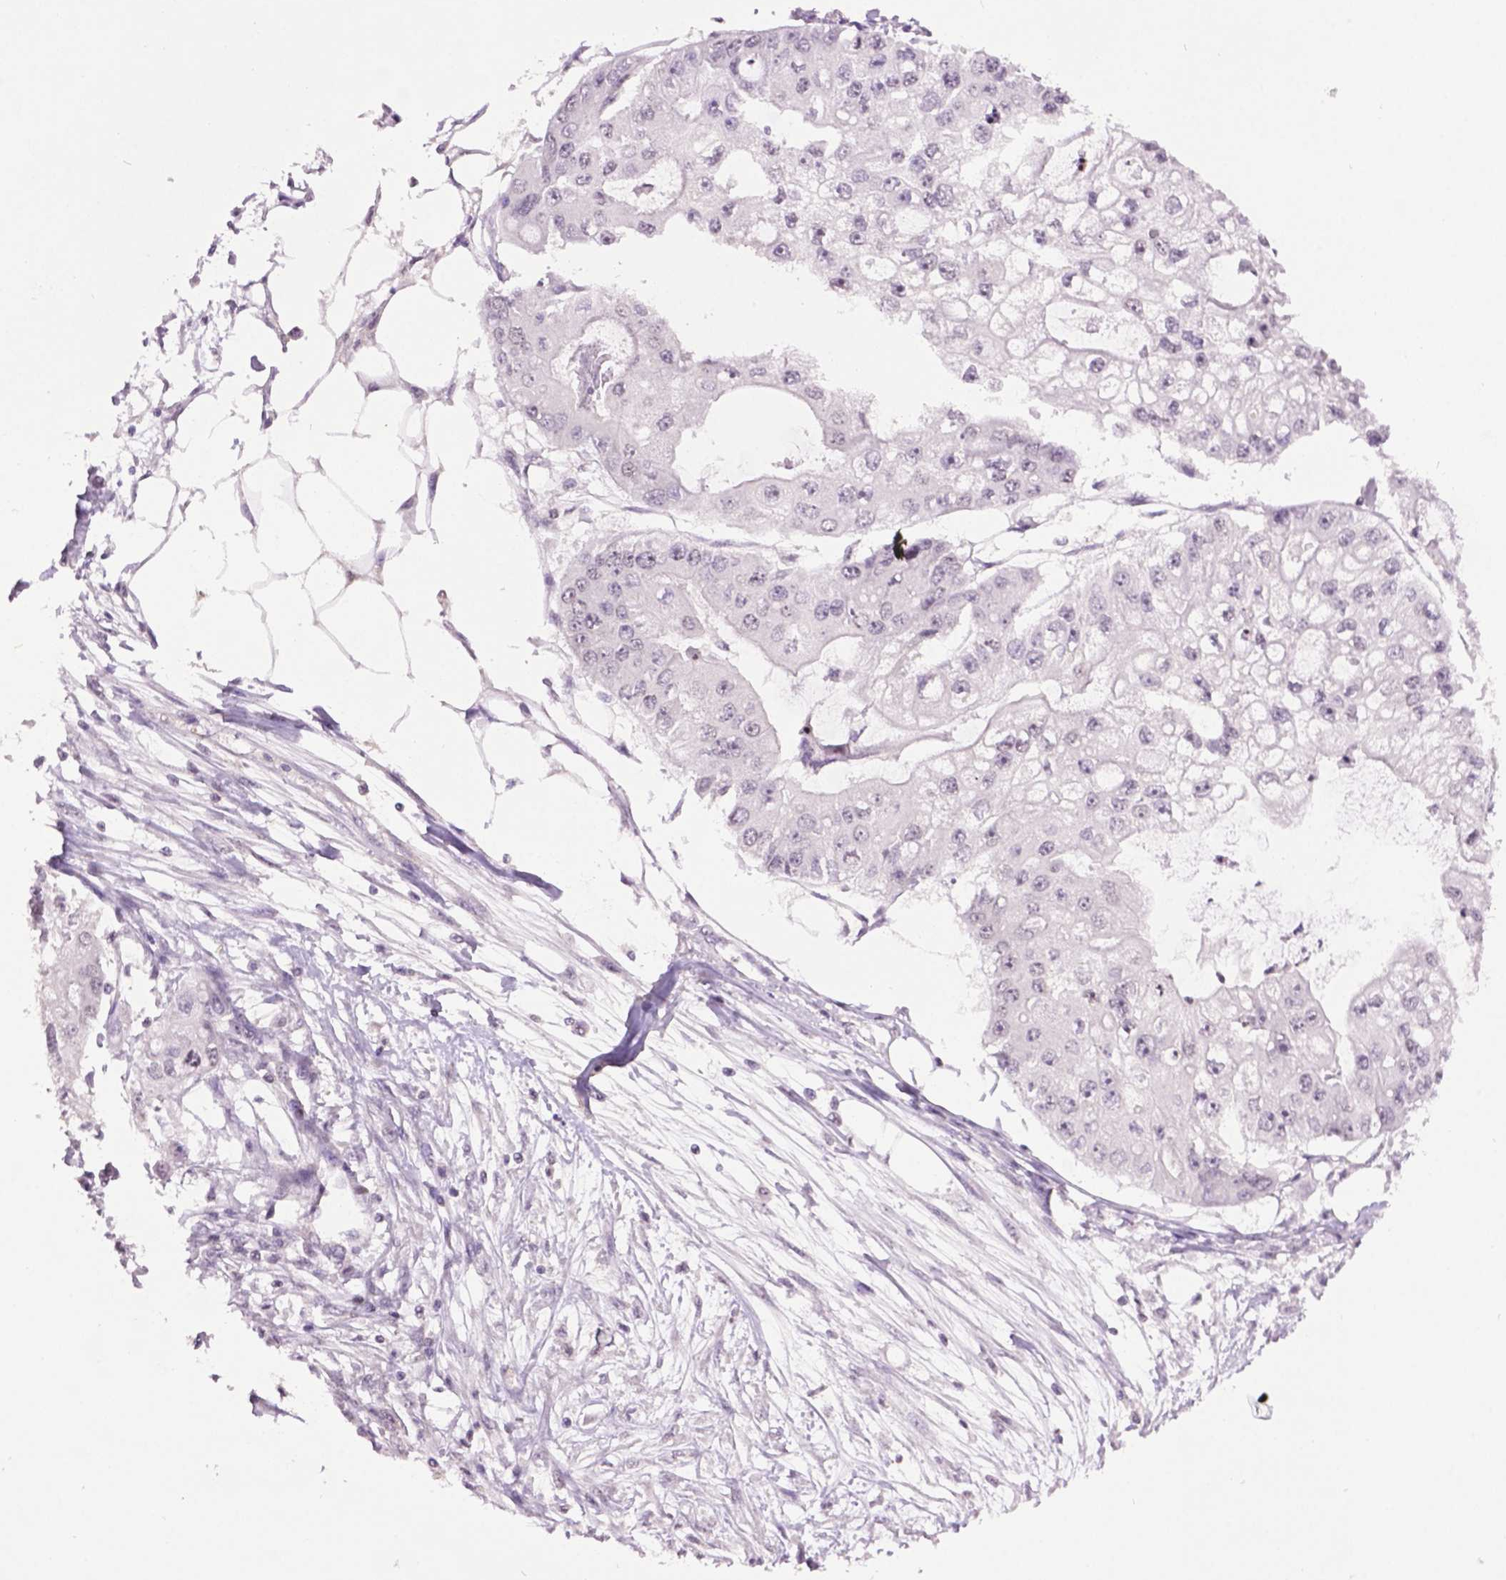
{"staining": {"intensity": "negative", "quantity": "none", "location": "none"}, "tissue": "ovarian cancer", "cell_type": "Tumor cells", "image_type": "cancer", "snomed": [{"axis": "morphology", "description": "Cystadenocarcinoma, serous, NOS"}, {"axis": "topography", "description": "Ovary"}], "caption": "An immunohistochemistry (IHC) image of ovarian cancer (serous cystadenocarcinoma) is shown. There is no staining in tumor cells of ovarian cancer (serous cystadenocarcinoma).", "gene": "TH", "patient": {"sex": "female", "age": 56}}